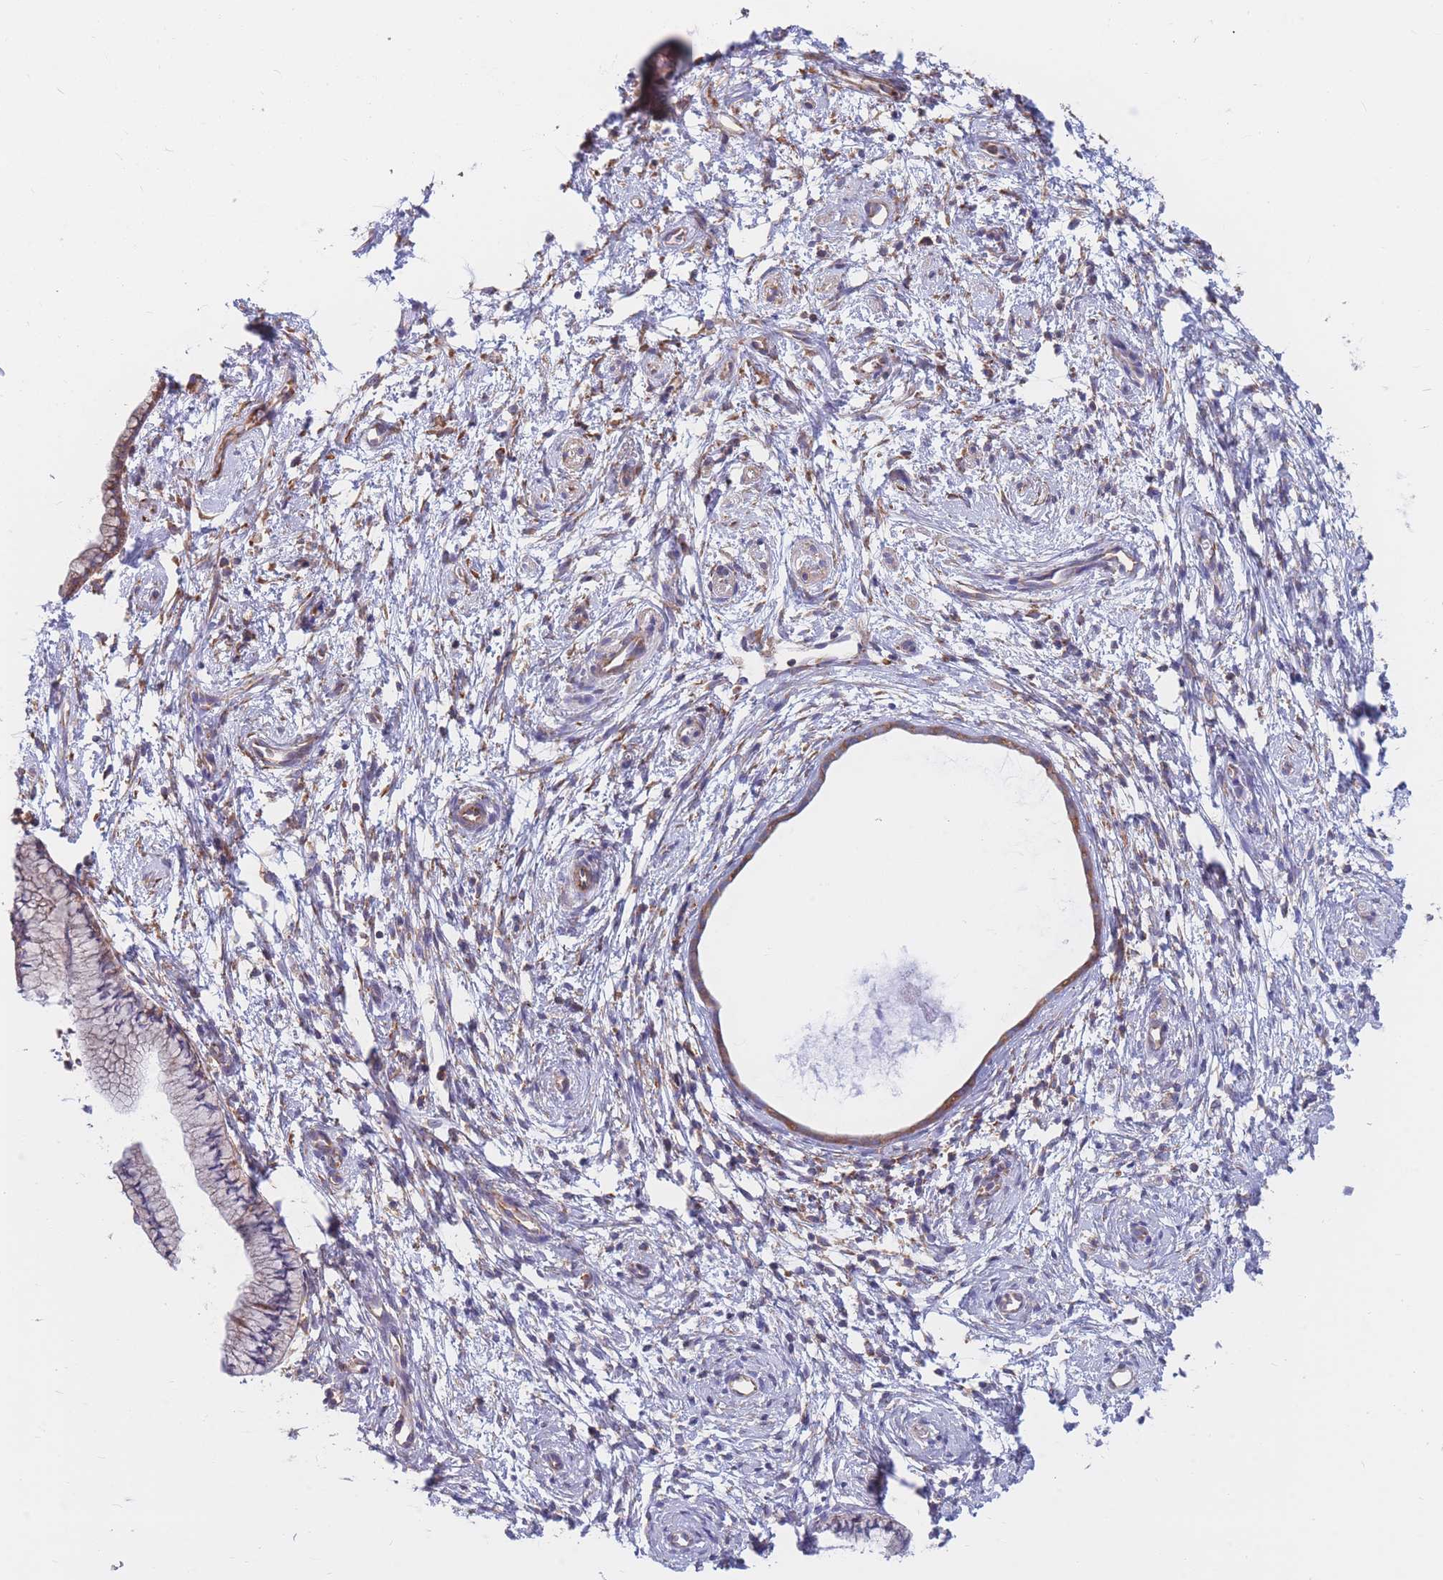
{"staining": {"intensity": "moderate", "quantity": "25%-75%", "location": "cytoplasmic/membranous"}, "tissue": "cervix", "cell_type": "Glandular cells", "image_type": "normal", "snomed": [{"axis": "morphology", "description": "Normal tissue, NOS"}, {"axis": "topography", "description": "Cervix"}], "caption": "Immunohistochemistry (IHC) photomicrograph of benign cervix: cervix stained using immunohistochemistry exhibits medium levels of moderate protein expression localized specifically in the cytoplasmic/membranous of glandular cells, appearing as a cytoplasmic/membranous brown color.", "gene": "RPL8", "patient": {"sex": "female", "age": 57}}